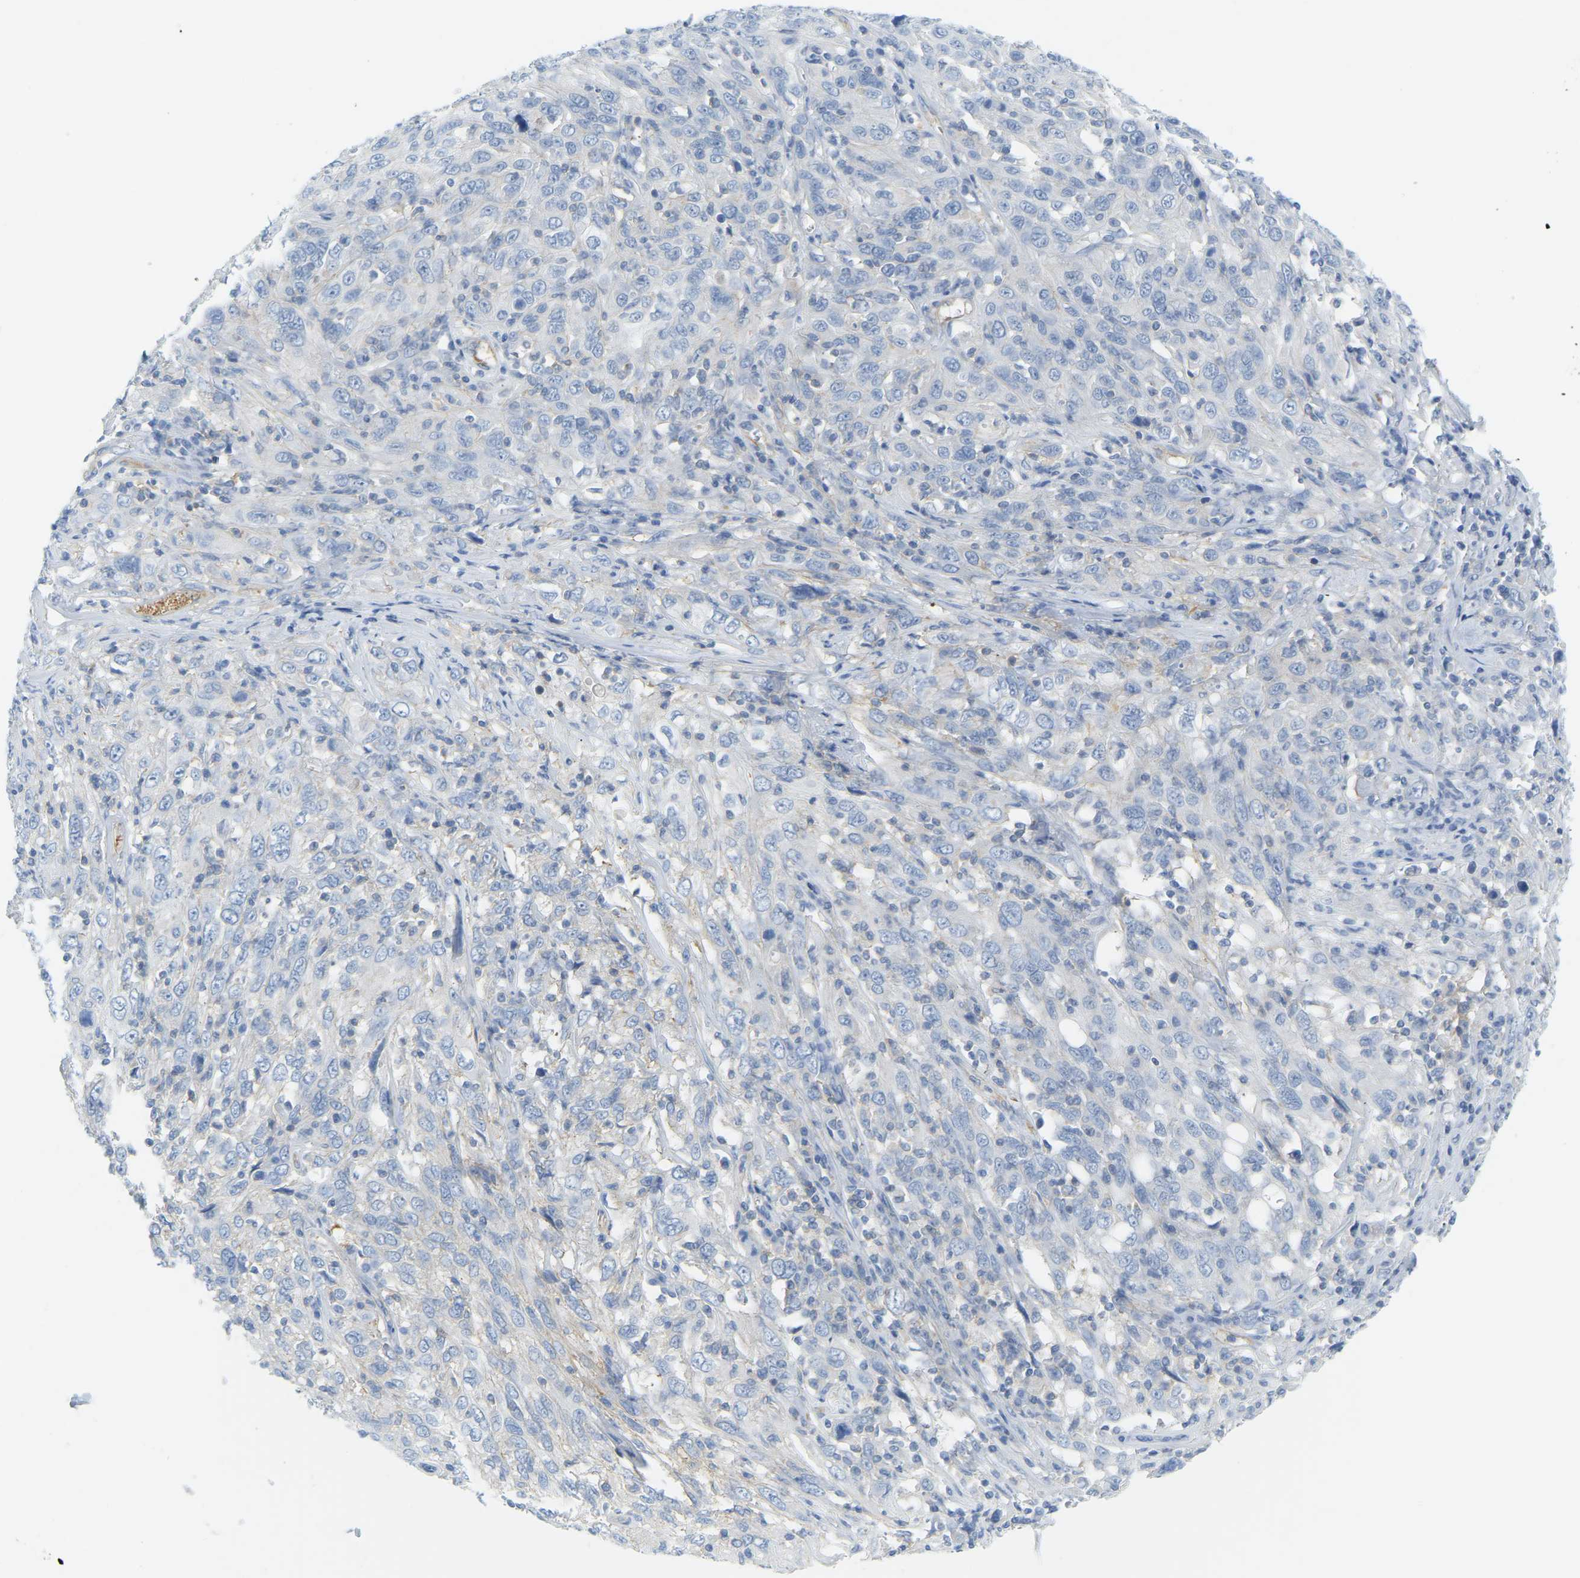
{"staining": {"intensity": "negative", "quantity": "none", "location": "none"}, "tissue": "cervical cancer", "cell_type": "Tumor cells", "image_type": "cancer", "snomed": [{"axis": "morphology", "description": "Squamous cell carcinoma, NOS"}, {"axis": "topography", "description": "Cervix"}], "caption": "The immunohistochemistry image has no significant expression in tumor cells of cervical squamous cell carcinoma tissue. Brightfield microscopy of IHC stained with DAB (brown) and hematoxylin (blue), captured at high magnification.", "gene": "MYL3", "patient": {"sex": "female", "age": 46}}